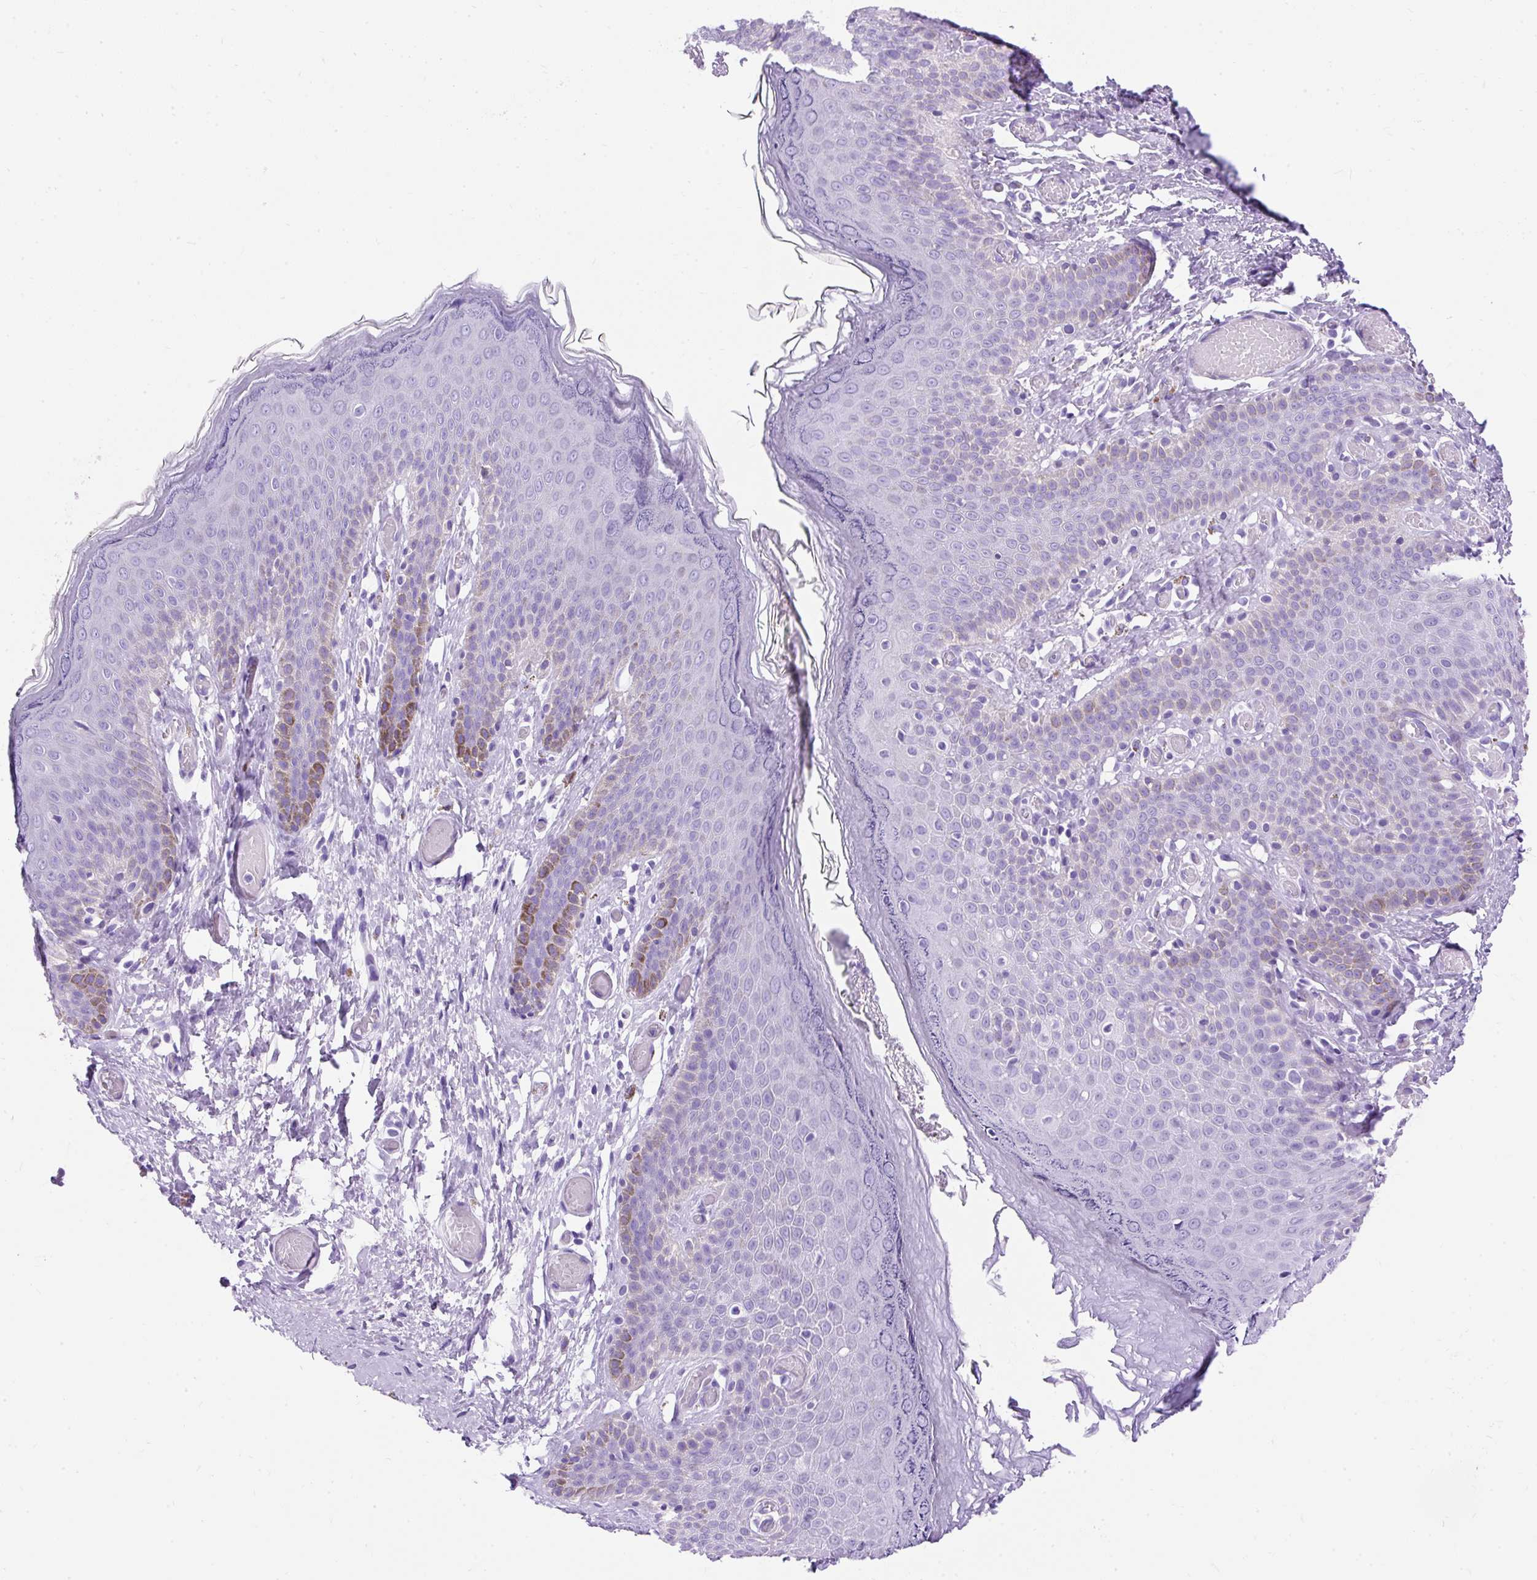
{"staining": {"intensity": "negative", "quantity": "none", "location": "none"}, "tissue": "skin", "cell_type": "Epidermal cells", "image_type": "normal", "snomed": [{"axis": "morphology", "description": "Normal tissue, NOS"}, {"axis": "topography", "description": "Anal"}], "caption": "Immunohistochemistry micrograph of benign skin: skin stained with DAB exhibits no significant protein positivity in epidermal cells. Nuclei are stained in blue.", "gene": "PVALB", "patient": {"sex": "female", "age": 40}}